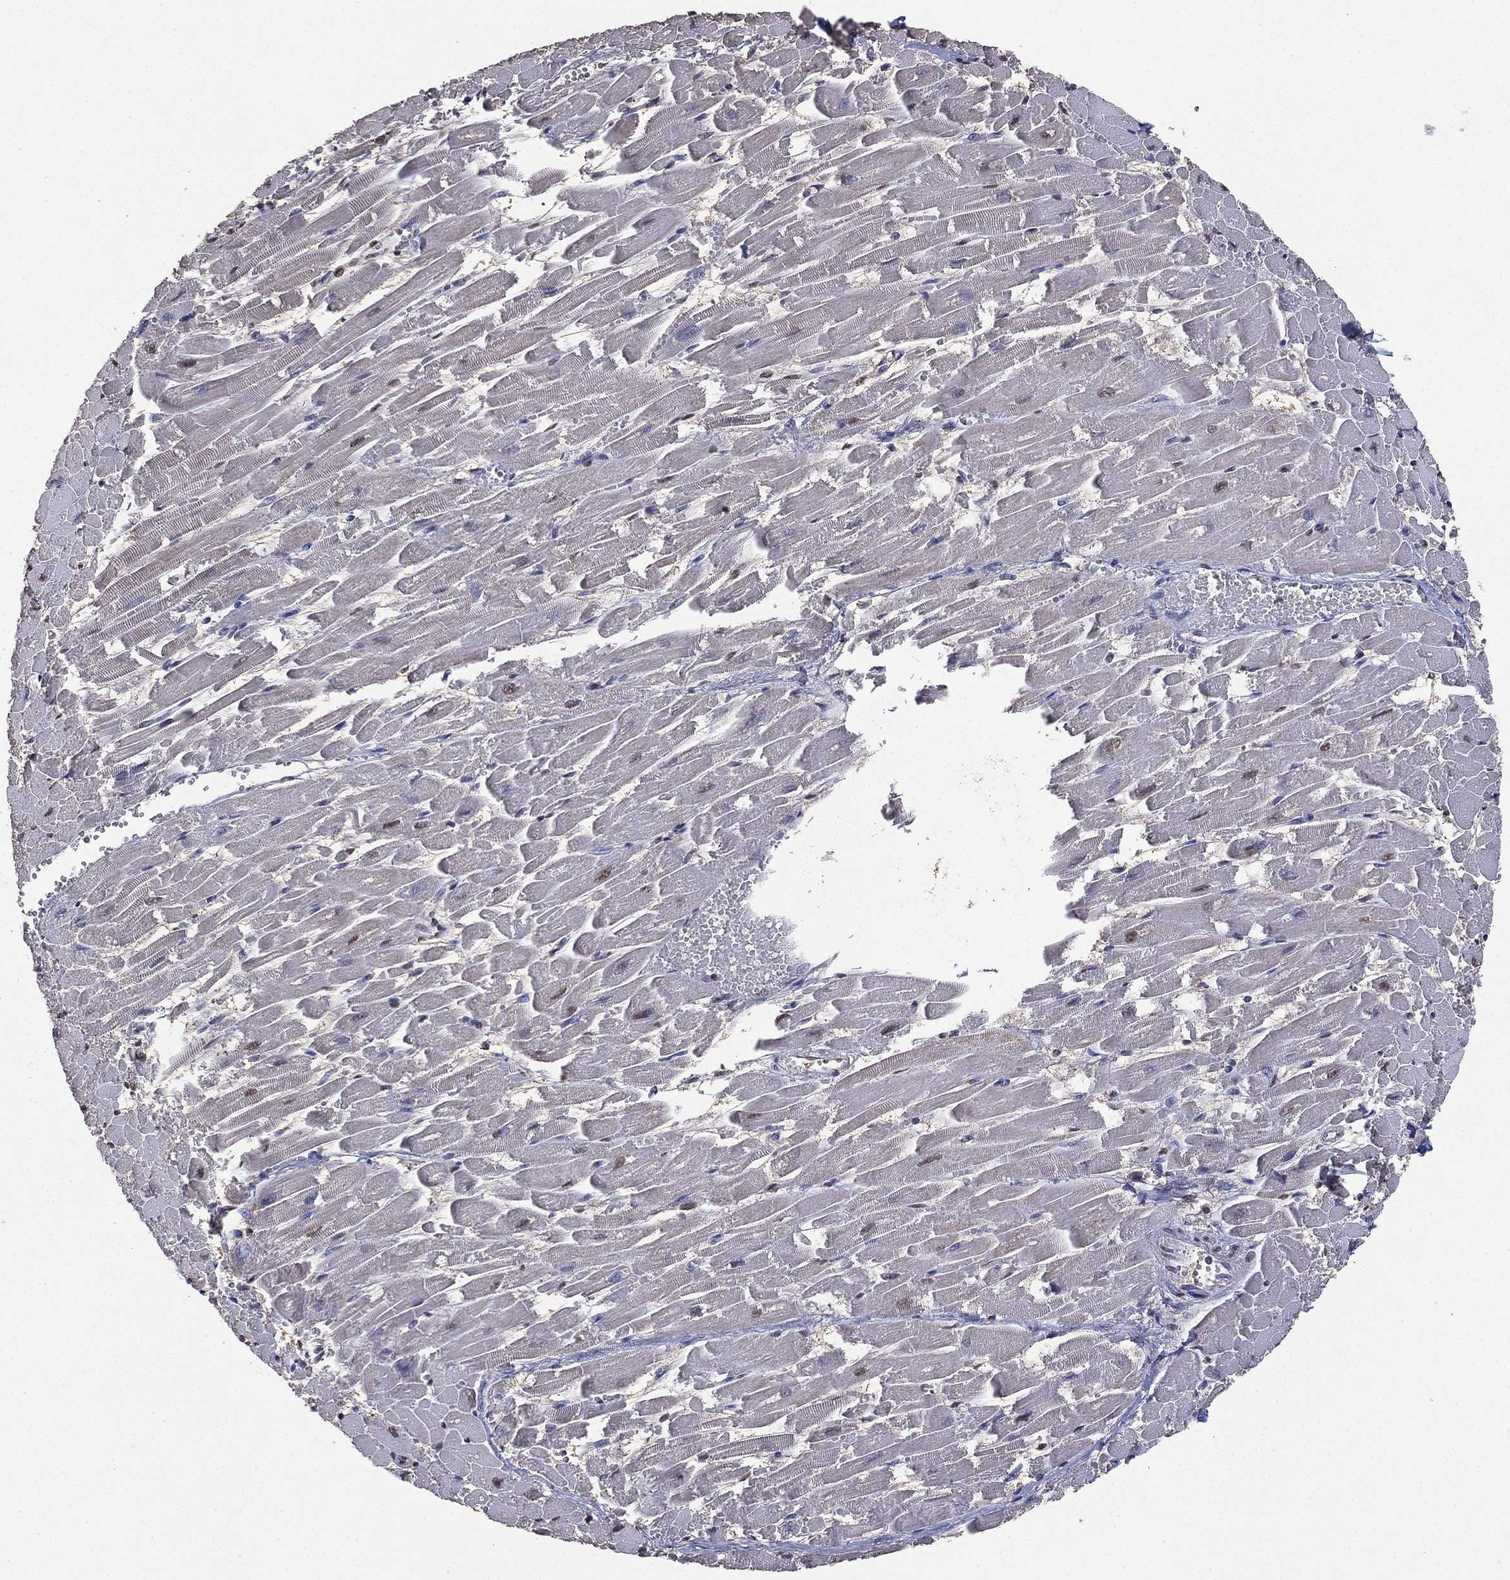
{"staining": {"intensity": "moderate", "quantity": "<25%", "location": "nuclear"}, "tissue": "heart muscle", "cell_type": "Cardiomyocytes", "image_type": "normal", "snomed": [{"axis": "morphology", "description": "Normal tissue, NOS"}, {"axis": "topography", "description": "Heart"}], "caption": "Immunohistochemistry (IHC) of benign human heart muscle displays low levels of moderate nuclear staining in about <25% of cardiomyocytes.", "gene": "ALDH7A1", "patient": {"sex": "female", "age": 52}}